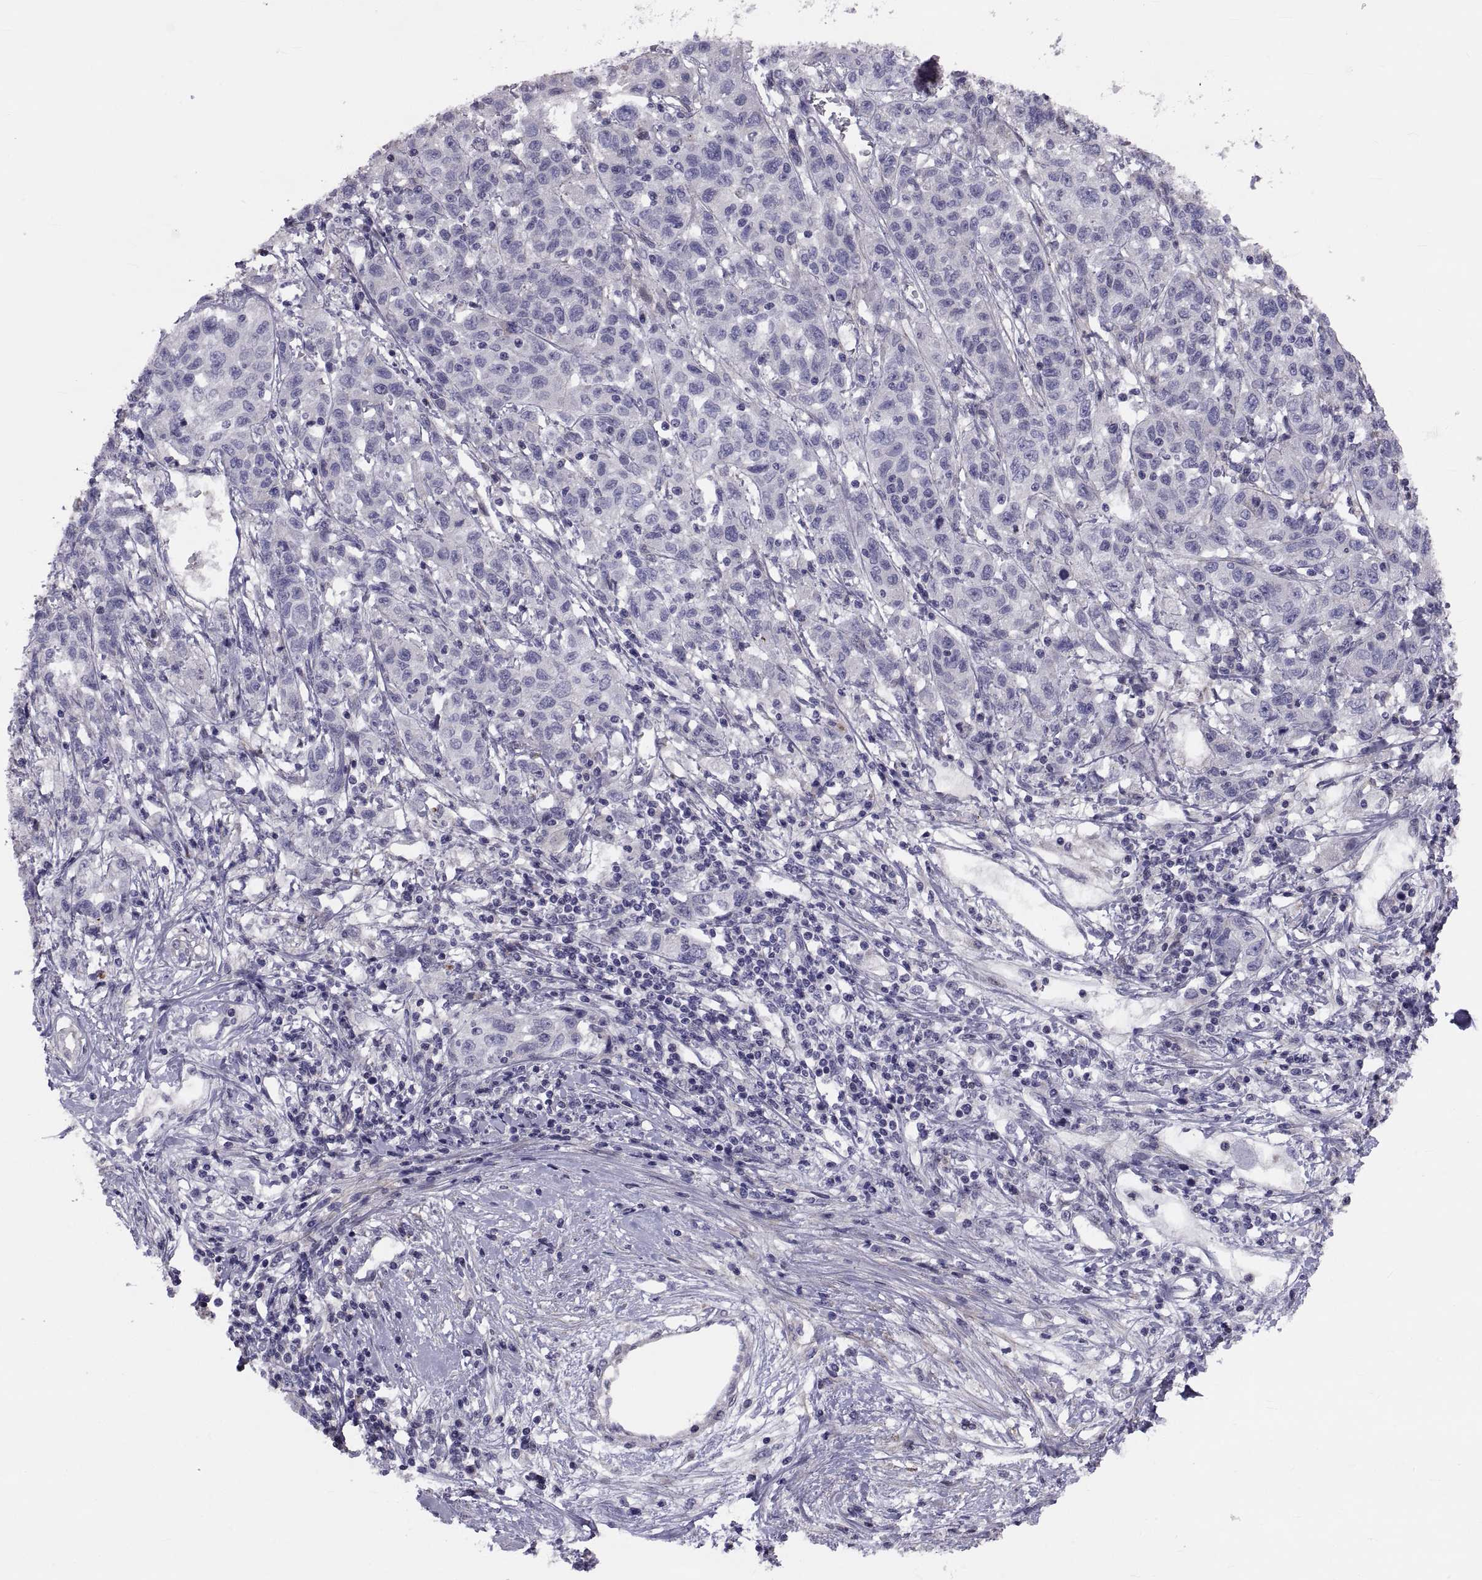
{"staining": {"intensity": "negative", "quantity": "none", "location": "none"}, "tissue": "liver cancer", "cell_type": "Tumor cells", "image_type": "cancer", "snomed": [{"axis": "morphology", "description": "Adenocarcinoma, NOS"}, {"axis": "morphology", "description": "Cholangiocarcinoma"}, {"axis": "topography", "description": "Liver"}], "caption": "There is no significant positivity in tumor cells of liver cancer. (Stains: DAB immunohistochemistry (IHC) with hematoxylin counter stain, Microscopy: brightfield microscopy at high magnification).", "gene": "ANO1", "patient": {"sex": "male", "age": 64}}